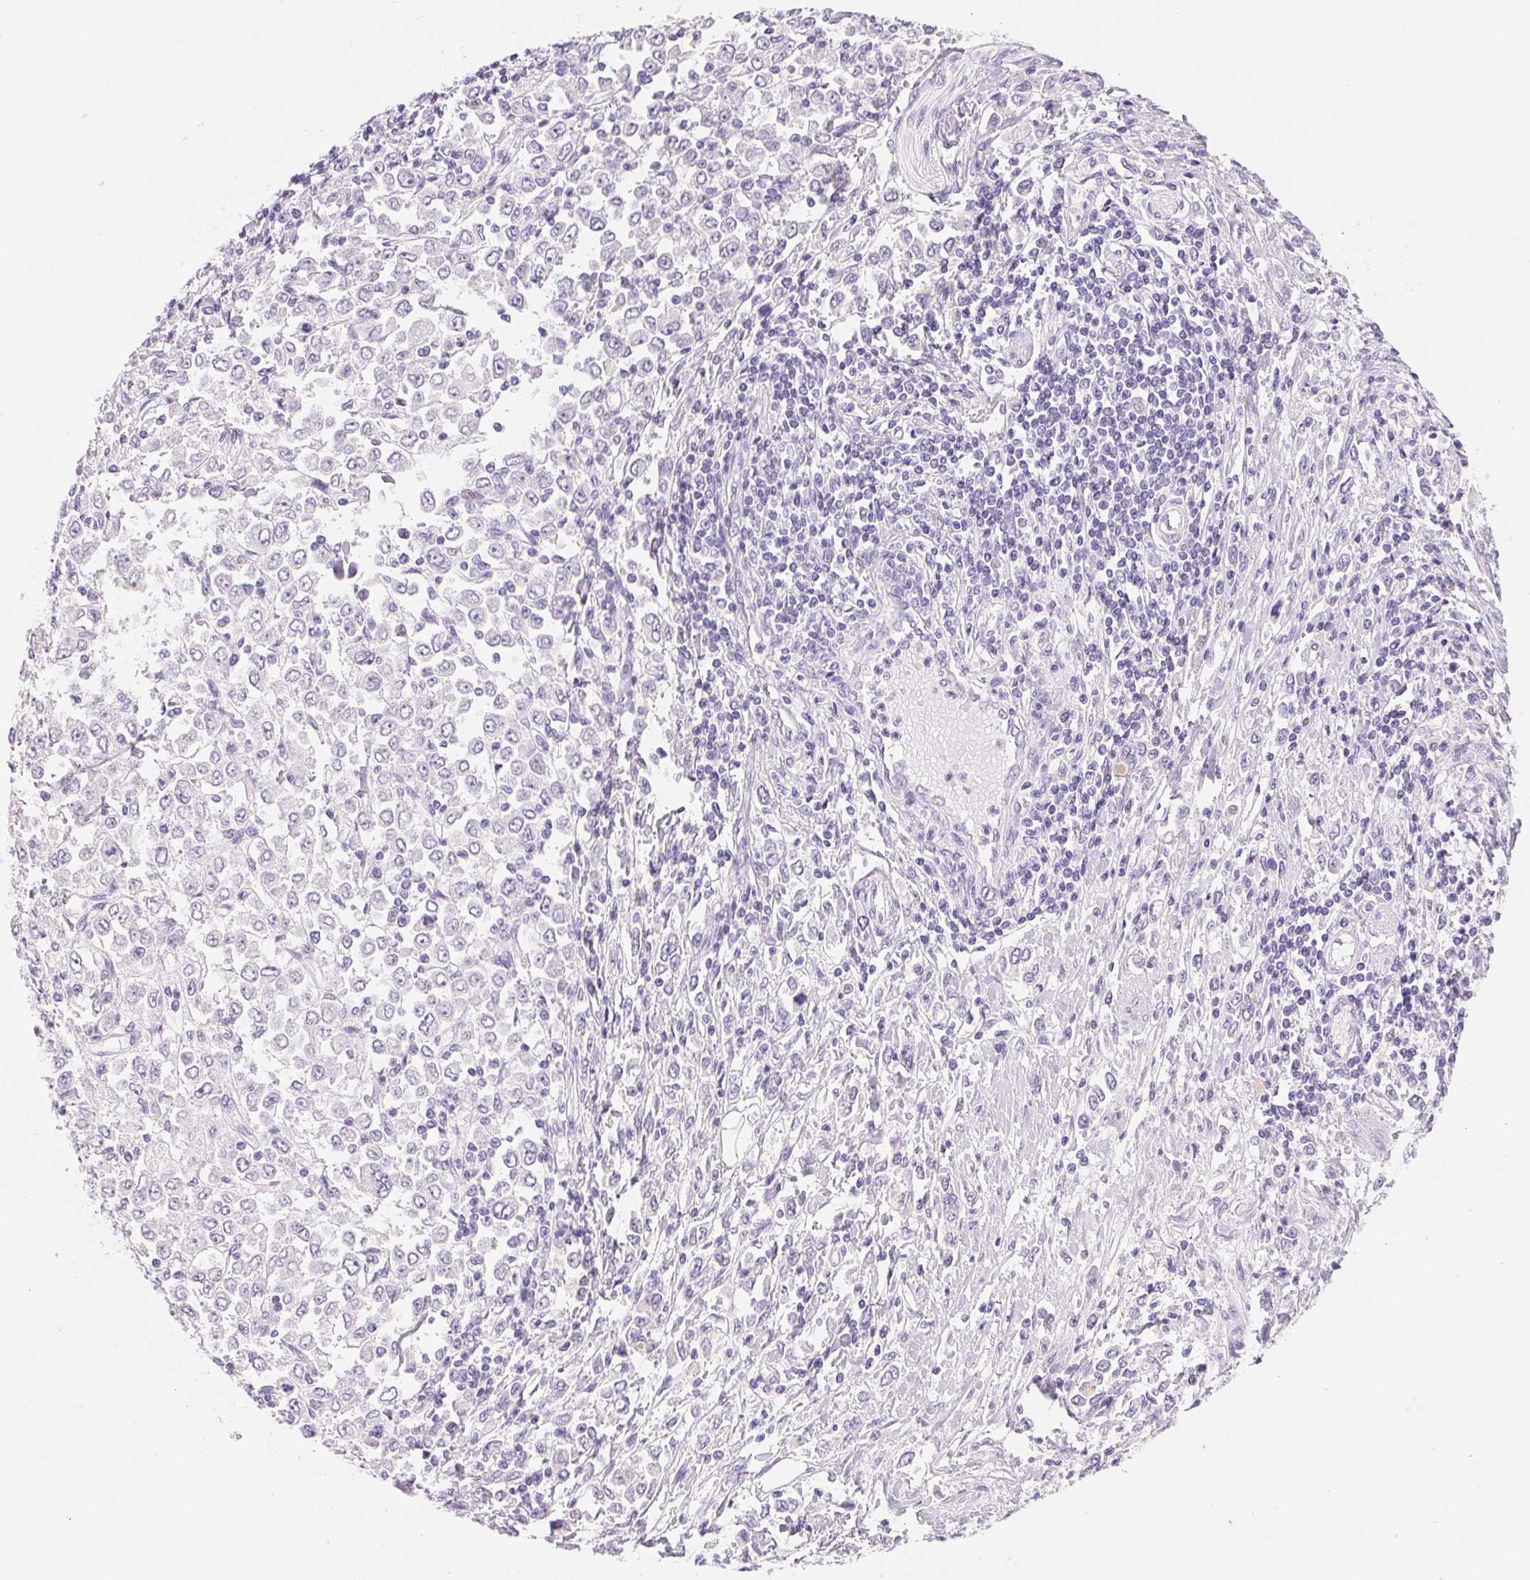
{"staining": {"intensity": "negative", "quantity": "none", "location": "none"}, "tissue": "stomach cancer", "cell_type": "Tumor cells", "image_type": "cancer", "snomed": [{"axis": "morphology", "description": "Adenocarcinoma, NOS"}, {"axis": "topography", "description": "Stomach, upper"}], "caption": "A high-resolution photomicrograph shows immunohistochemistry (IHC) staining of stomach cancer, which demonstrates no significant positivity in tumor cells.", "gene": "ASGR2", "patient": {"sex": "male", "age": 70}}